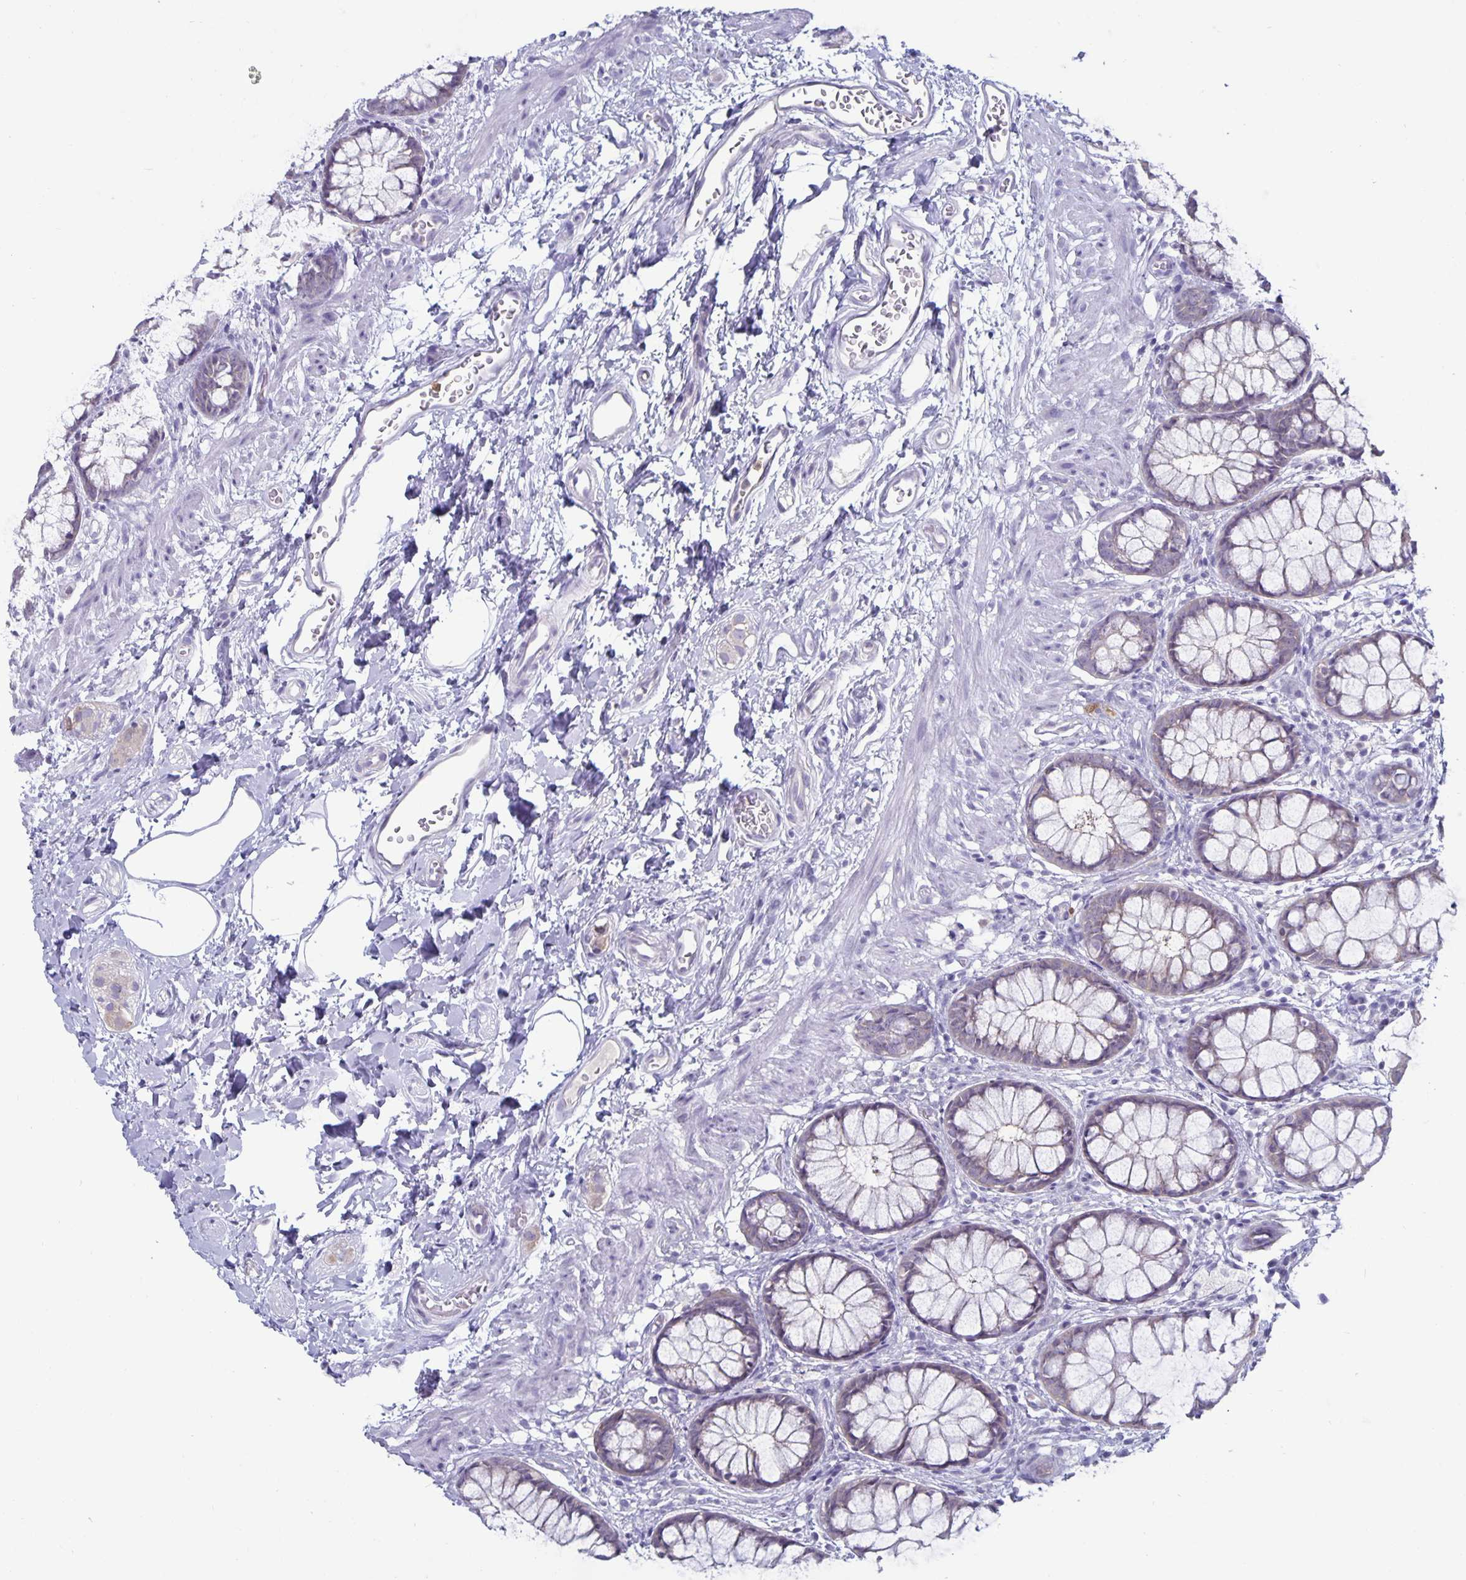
{"staining": {"intensity": "weak", "quantity": "<25%", "location": "cytoplasmic/membranous"}, "tissue": "rectum", "cell_type": "Glandular cells", "image_type": "normal", "snomed": [{"axis": "morphology", "description": "Normal tissue, NOS"}, {"axis": "topography", "description": "Rectum"}], "caption": "DAB immunohistochemical staining of benign rectum shows no significant staining in glandular cells.", "gene": "PLCB3", "patient": {"sex": "female", "age": 62}}